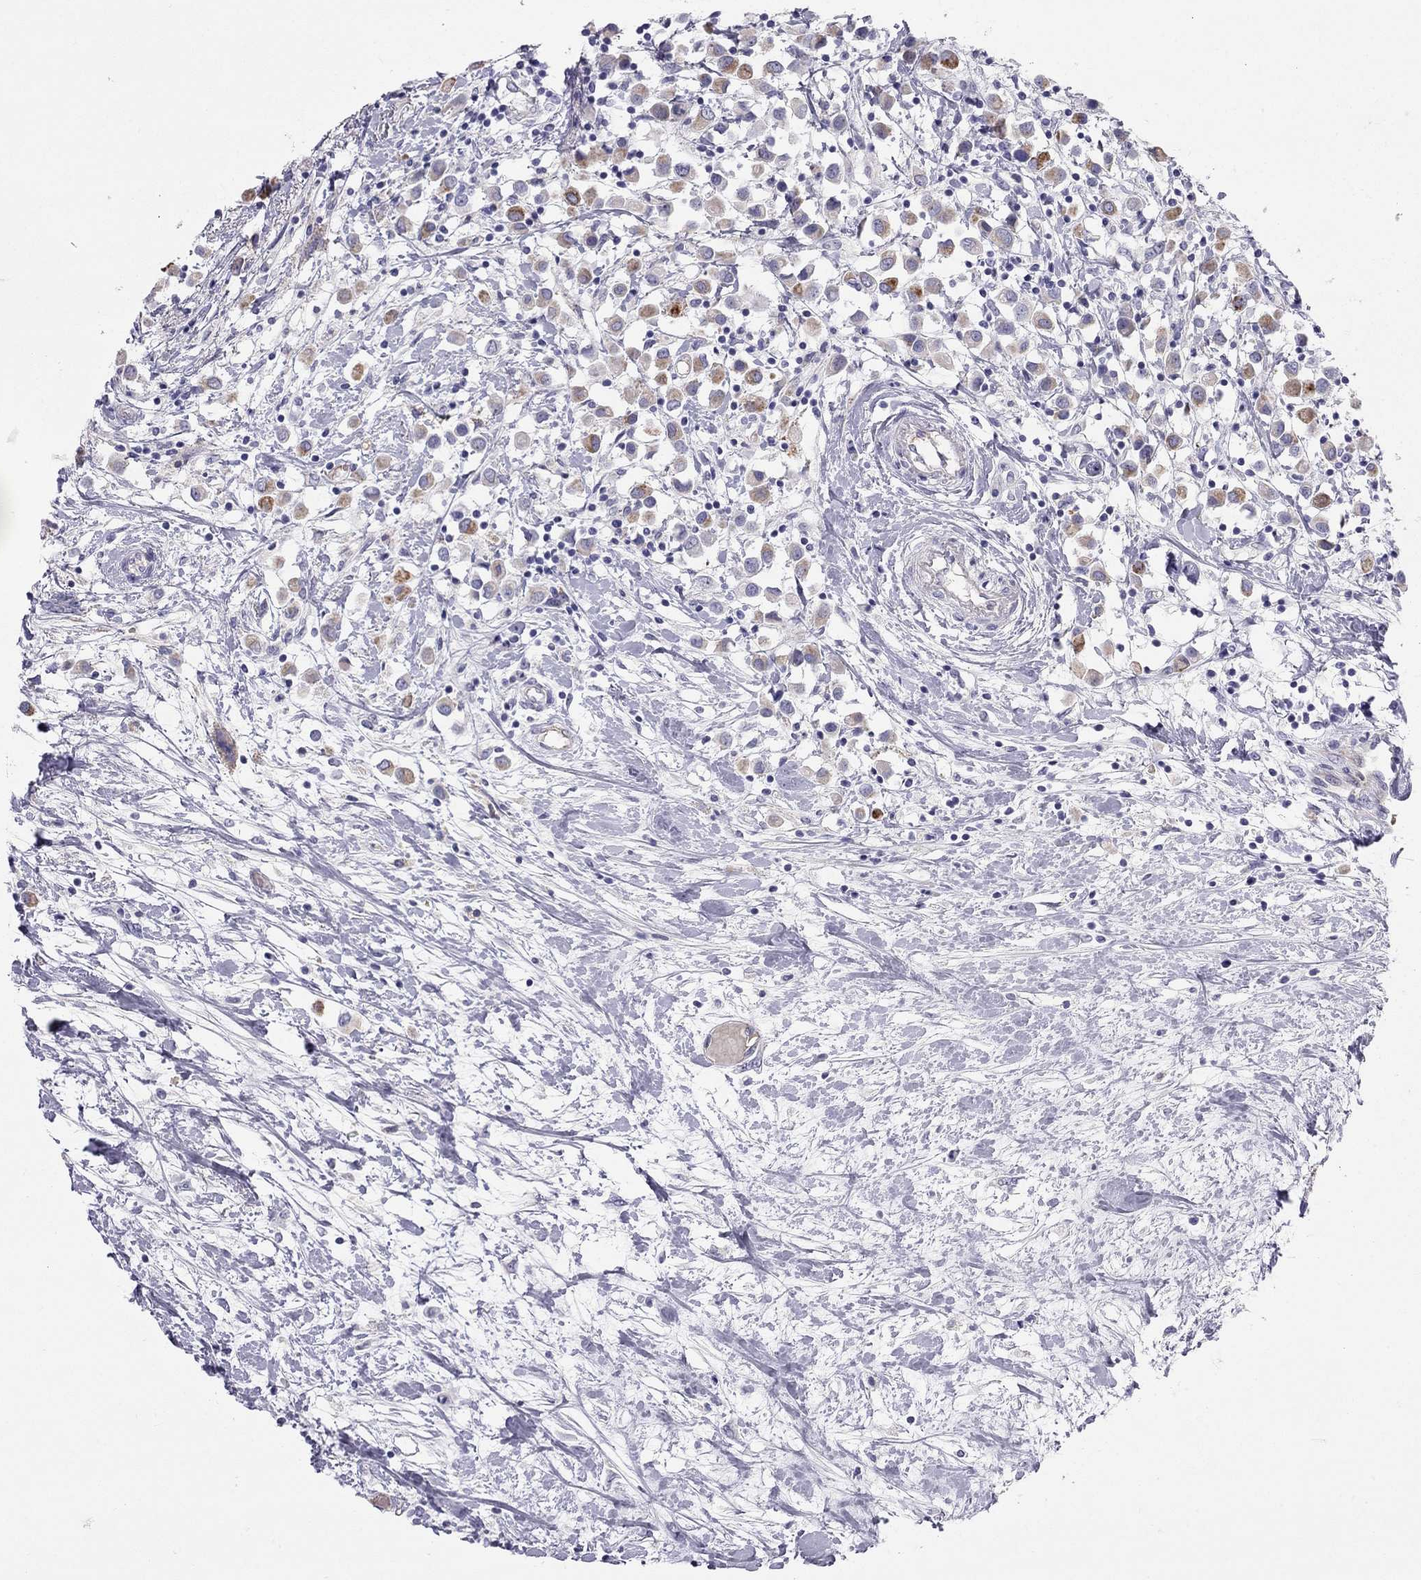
{"staining": {"intensity": "moderate", "quantity": ">75%", "location": "cytoplasmic/membranous"}, "tissue": "breast cancer", "cell_type": "Tumor cells", "image_type": "cancer", "snomed": [{"axis": "morphology", "description": "Duct carcinoma"}, {"axis": "topography", "description": "Breast"}], "caption": "Tumor cells display medium levels of moderate cytoplasmic/membranous staining in approximately >75% of cells in intraductal carcinoma (breast).", "gene": "TDRD6", "patient": {"sex": "female", "age": 61}}